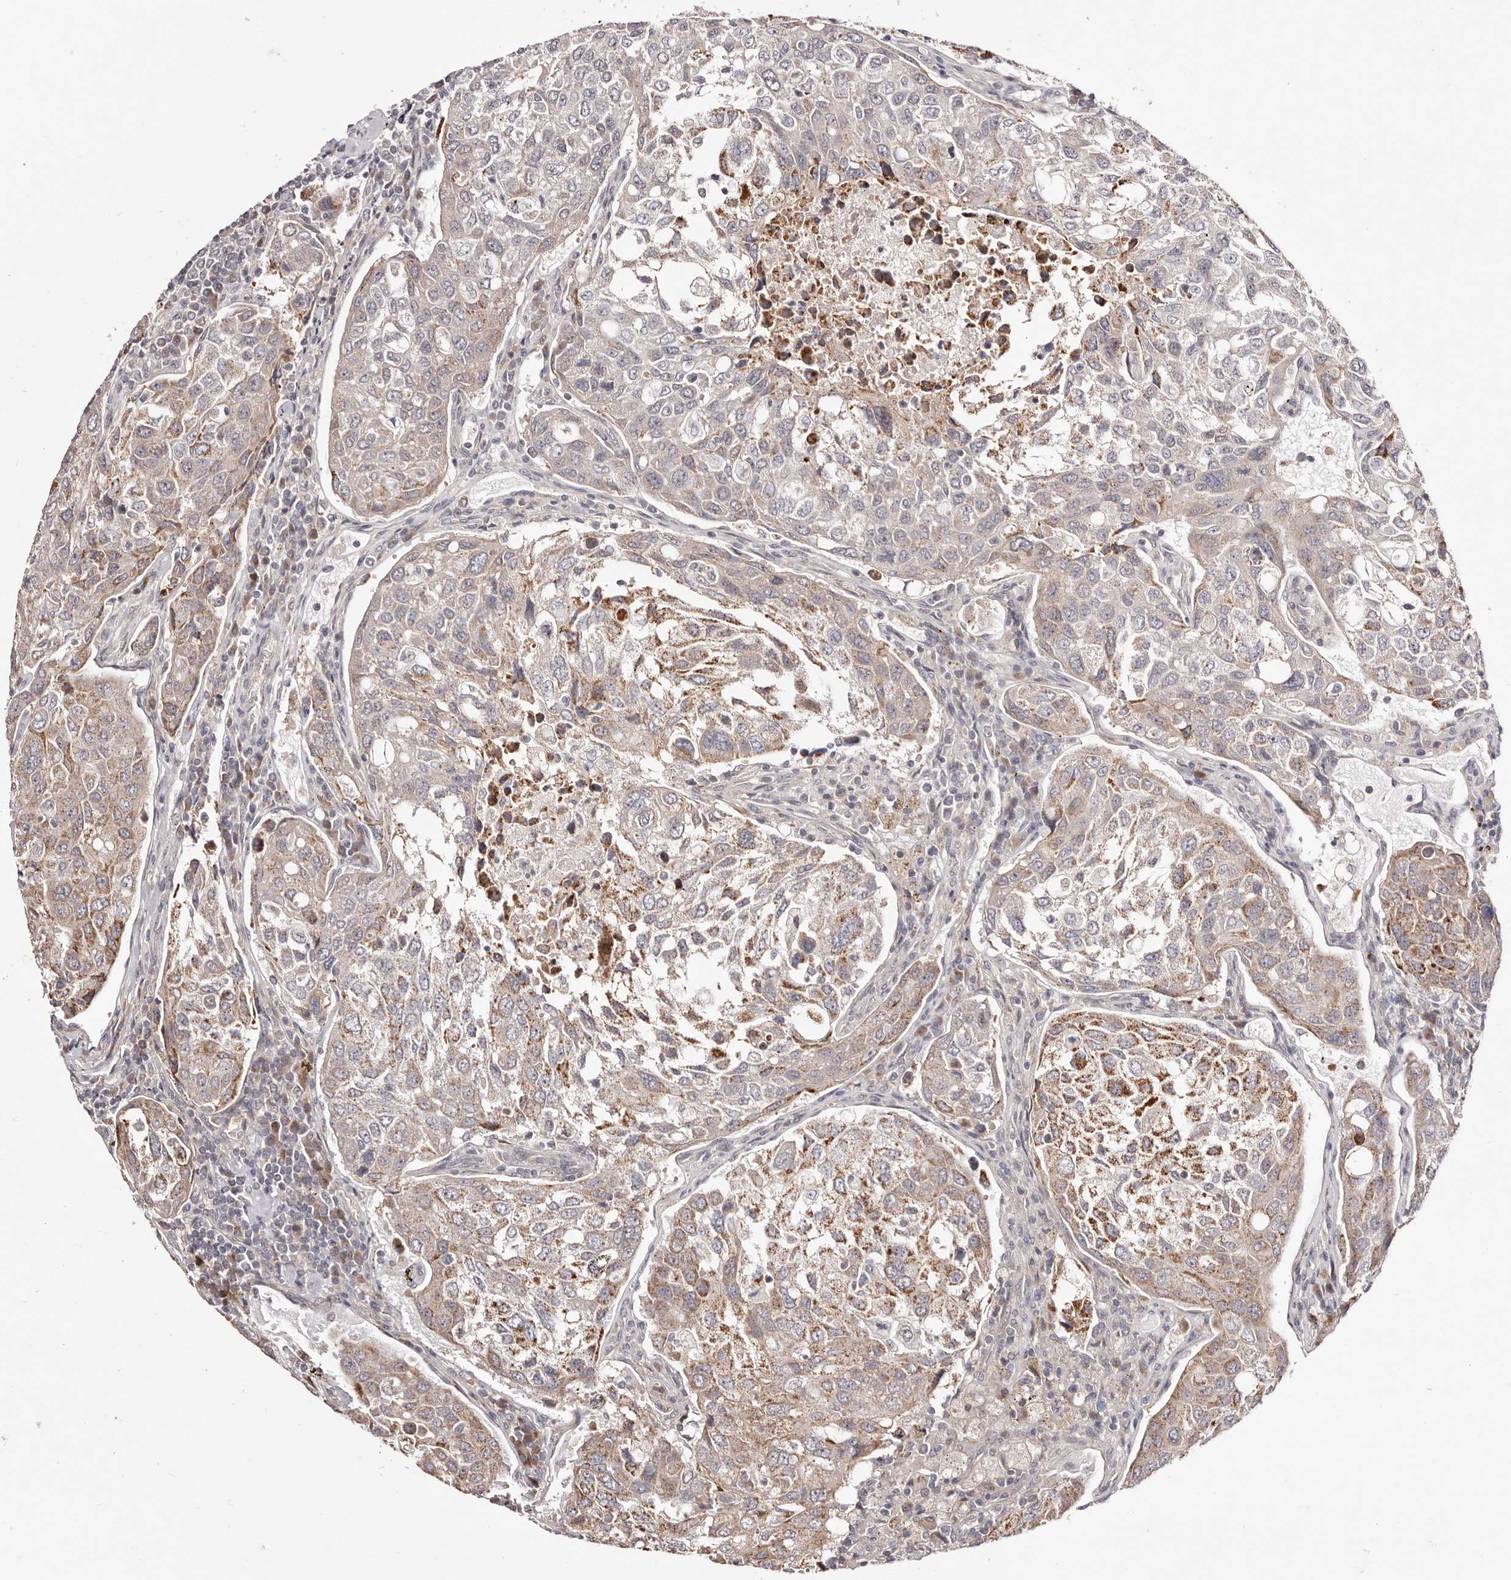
{"staining": {"intensity": "moderate", "quantity": "25%-75%", "location": "cytoplasmic/membranous"}, "tissue": "urothelial cancer", "cell_type": "Tumor cells", "image_type": "cancer", "snomed": [{"axis": "morphology", "description": "Urothelial carcinoma, High grade"}, {"axis": "topography", "description": "Lymph node"}, {"axis": "topography", "description": "Urinary bladder"}], "caption": "Human urothelial cancer stained with a brown dye displays moderate cytoplasmic/membranous positive staining in about 25%-75% of tumor cells.", "gene": "EGR3", "patient": {"sex": "male", "age": 51}}